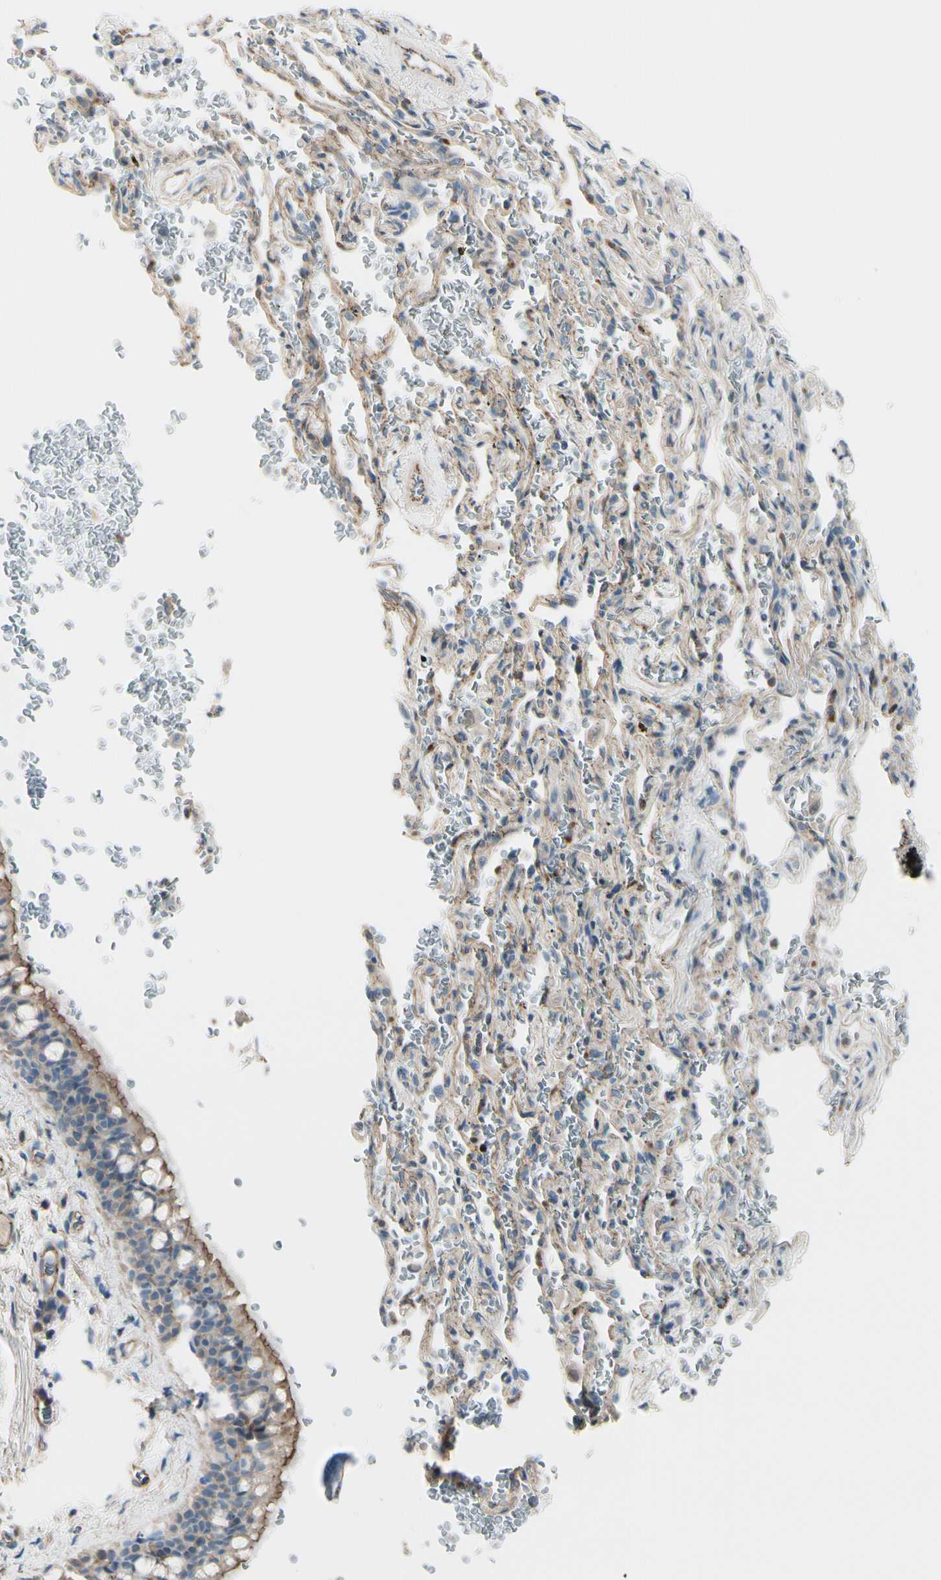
{"staining": {"intensity": "moderate", "quantity": "25%-75%", "location": "cytoplasmic/membranous"}, "tissue": "bronchus", "cell_type": "Respiratory epithelial cells", "image_type": "normal", "snomed": [{"axis": "morphology", "description": "Normal tissue, NOS"}, {"axis": "morphology", "description": "Malignant melanoma, Metastatic site"}, {"axis": "topography", "description": "Bronchus"}, {"axis": "topography", "description": "Lung"}], "caption": "High-power microscopy captured an immunohistochemistry micrograph of benign bronchus, revealing moderate cytoplasmic/membranous expression in about 25%-75% of respiratory epithelial cells.", "gene": "TJP1", "patient": {"sex": "male", "age": 64}}